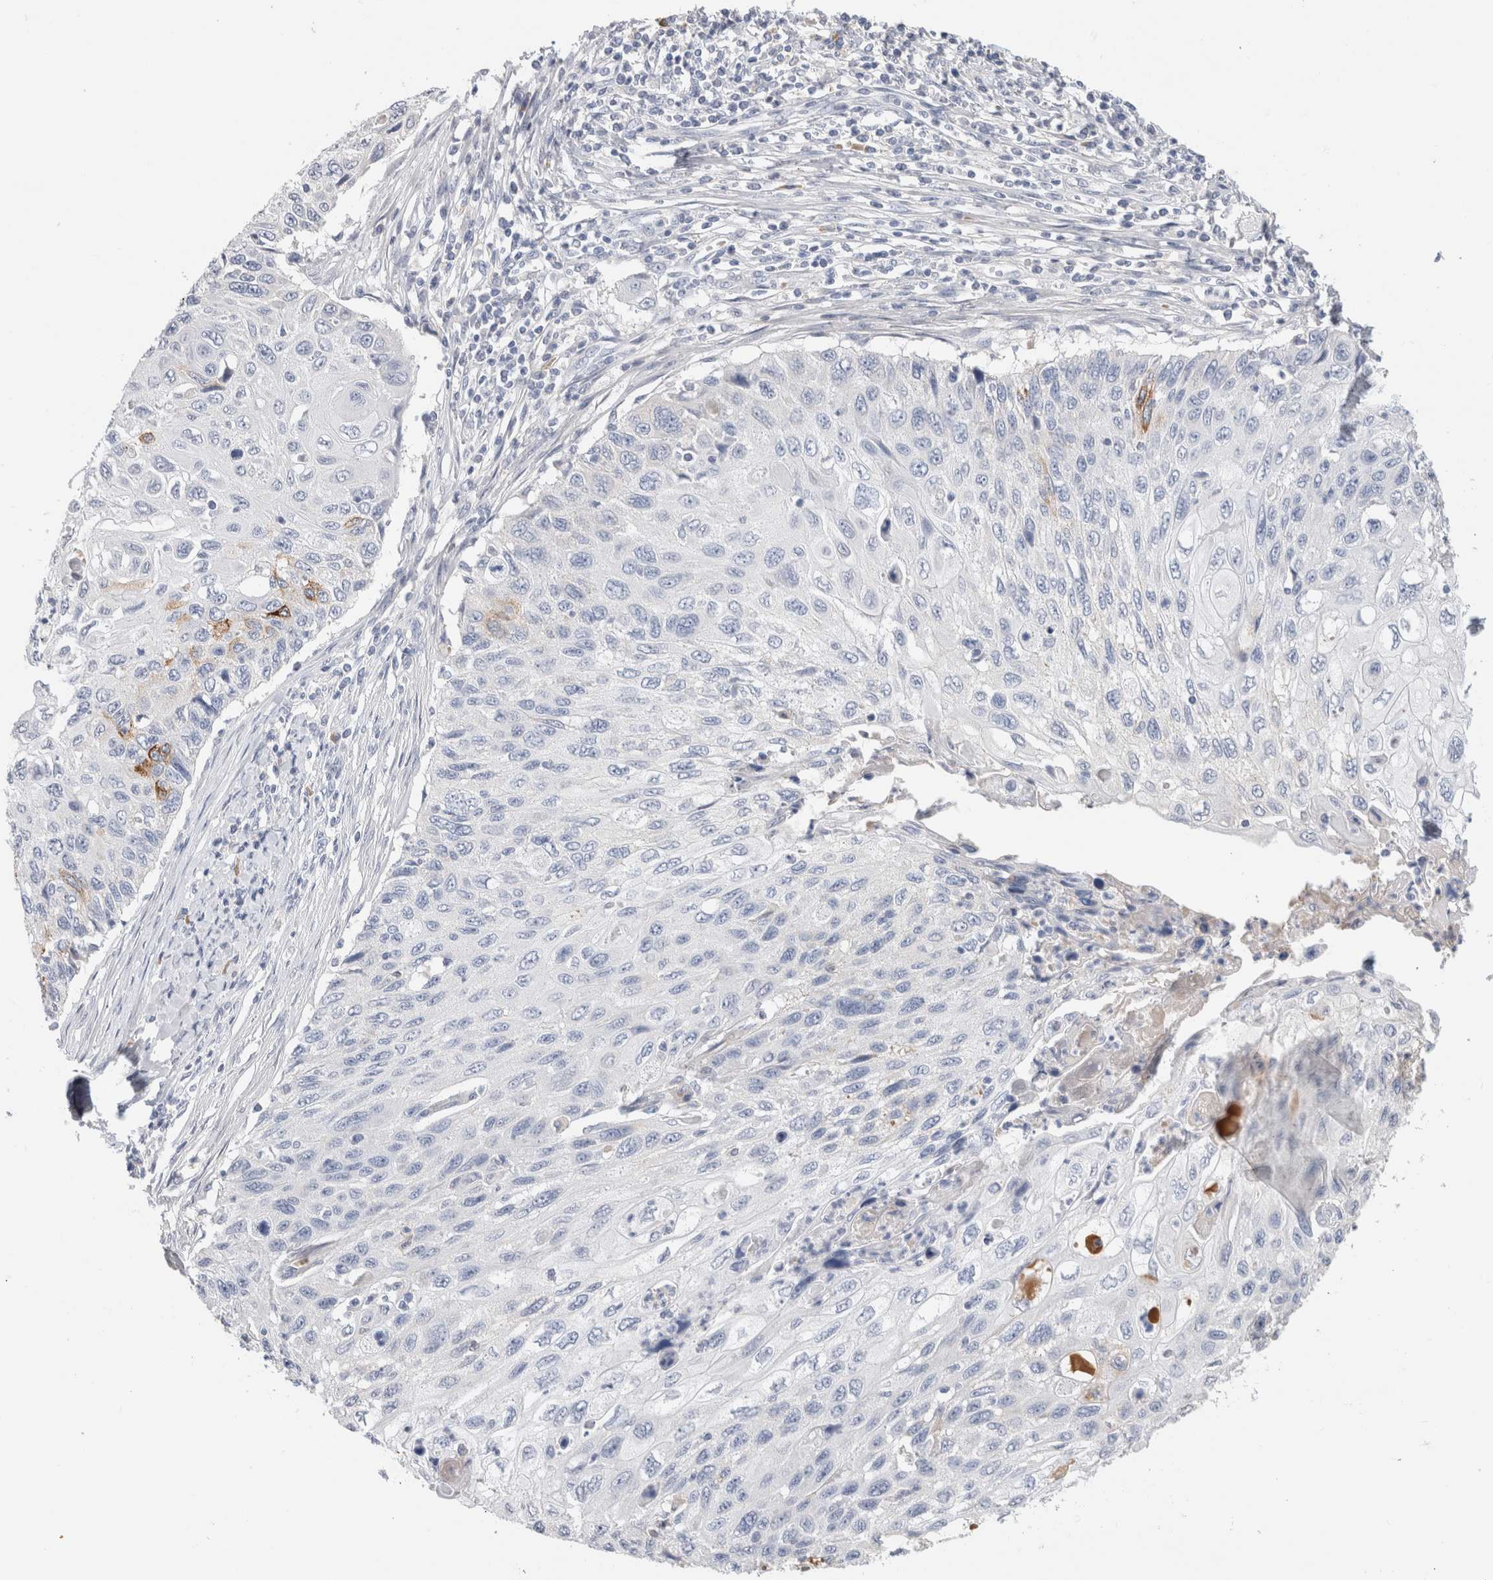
{"staining": {"intensity": "negative", "quantity": "none", "location": "none"}, "tissue": "cervical cancer", "cell_type": "Tumor cells", "image_type": "cancer", "snomed": [{"axis": "morphology", "description": "Squamous cell carcinoma, NOS"}, {"axis": "topography", "description": "Cervix"}], "caption": "A high-resolution photomicrograph shows IHC staining of squamous cell carcinoma (cervical), which reveals no significant expression in tumor cells.", "gene": "SCGB1A1", "patient": {"sex": "female", "age": 70}}